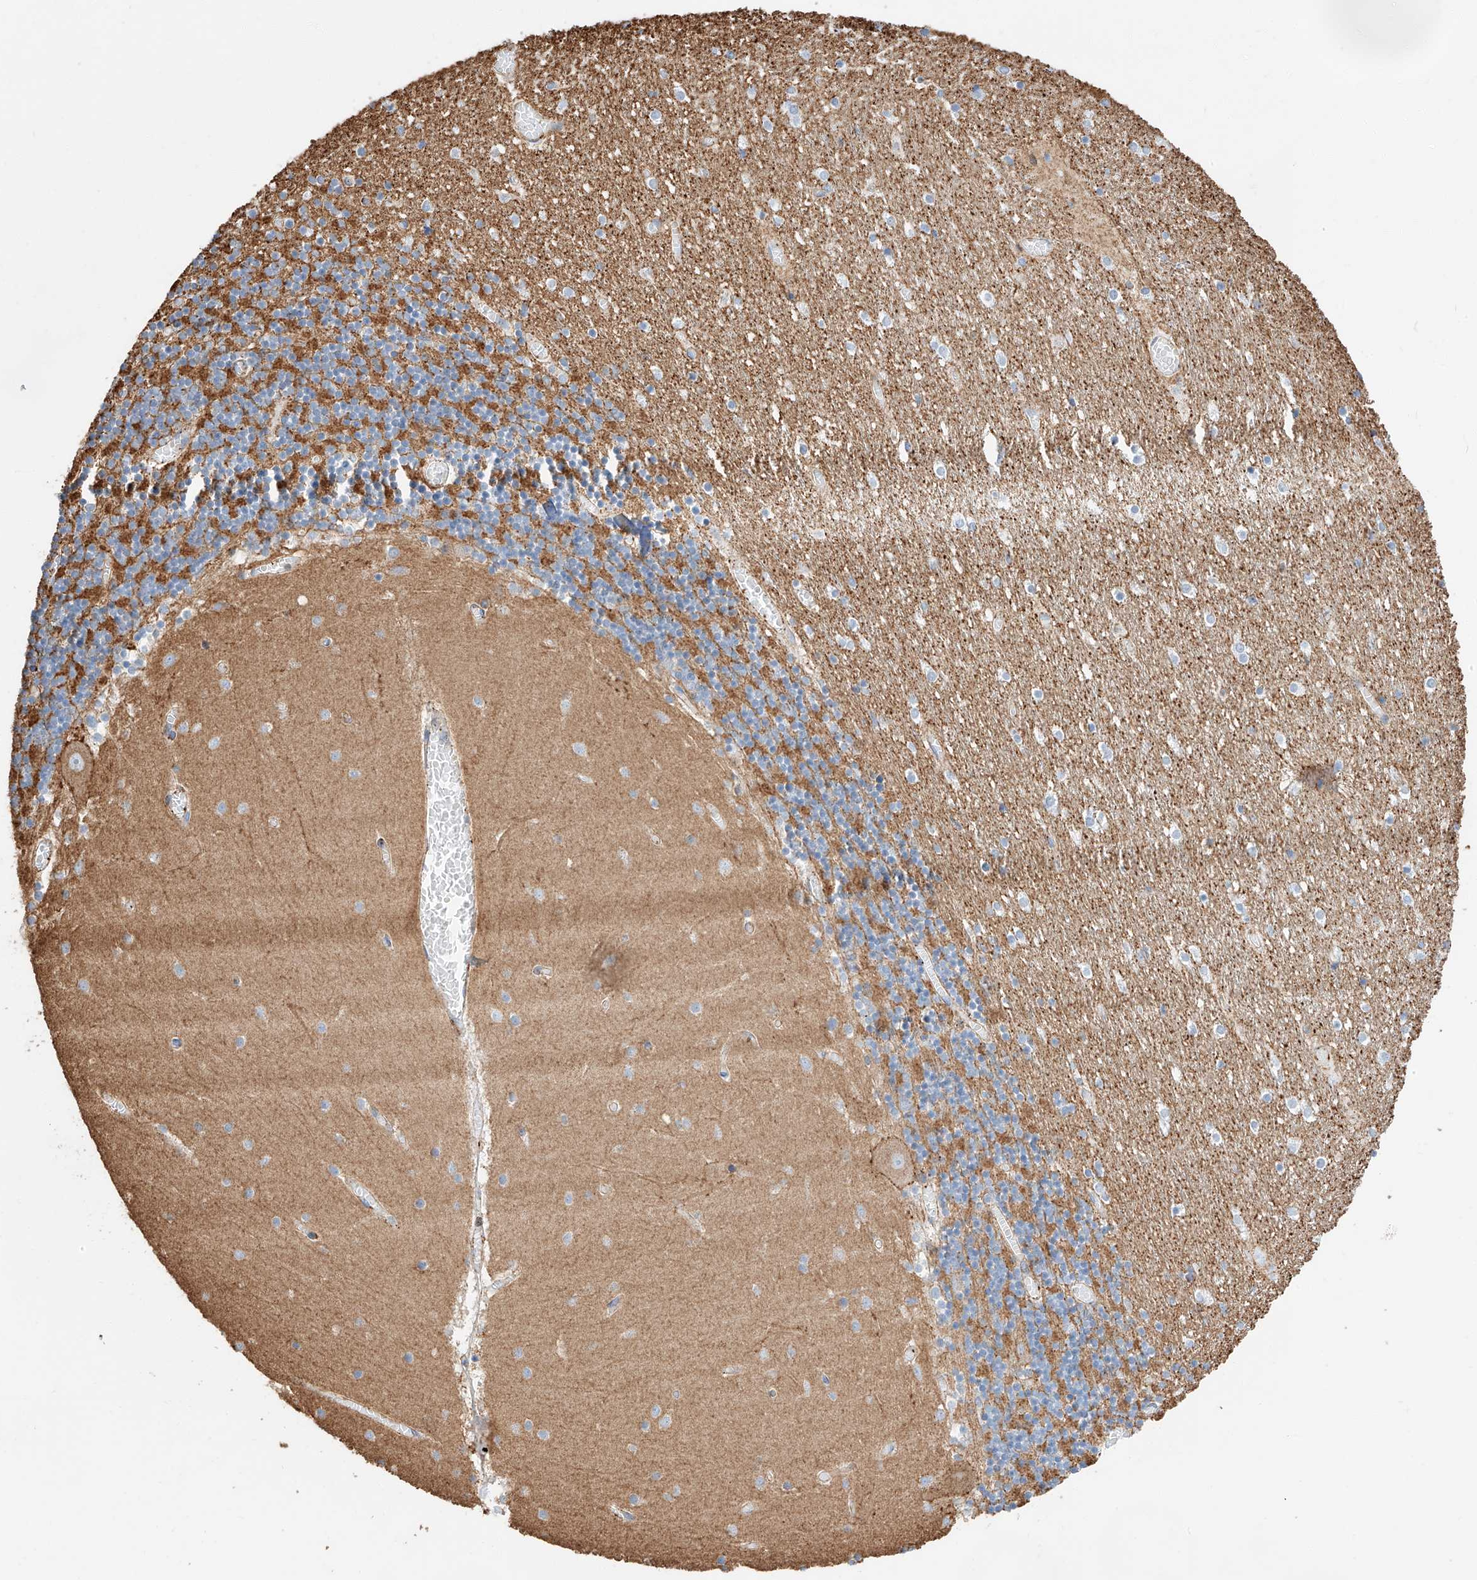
{"staining": {"intensity": "moderate", "quantity": ">75%", "location": "cytoplasmic/membranous"}, "tissue": "cerebellum", "cell_type": "Cells in granular layer", "image_type": "normal", "snomed": [{"axis": "morphology", "description": "Normal tissue, NOS"}, {"axis": "topography", "description": "Cerebellum"}], "caption": "Approximately >75% of cells in granular layer in unremarkable human cerebellum exhibit moderate cytoplasmic/membranous protein staining as visualized by brown immunohistochemical staining.", "gene": "WFS1", "patient": {"sex": "female", "age": 28}}